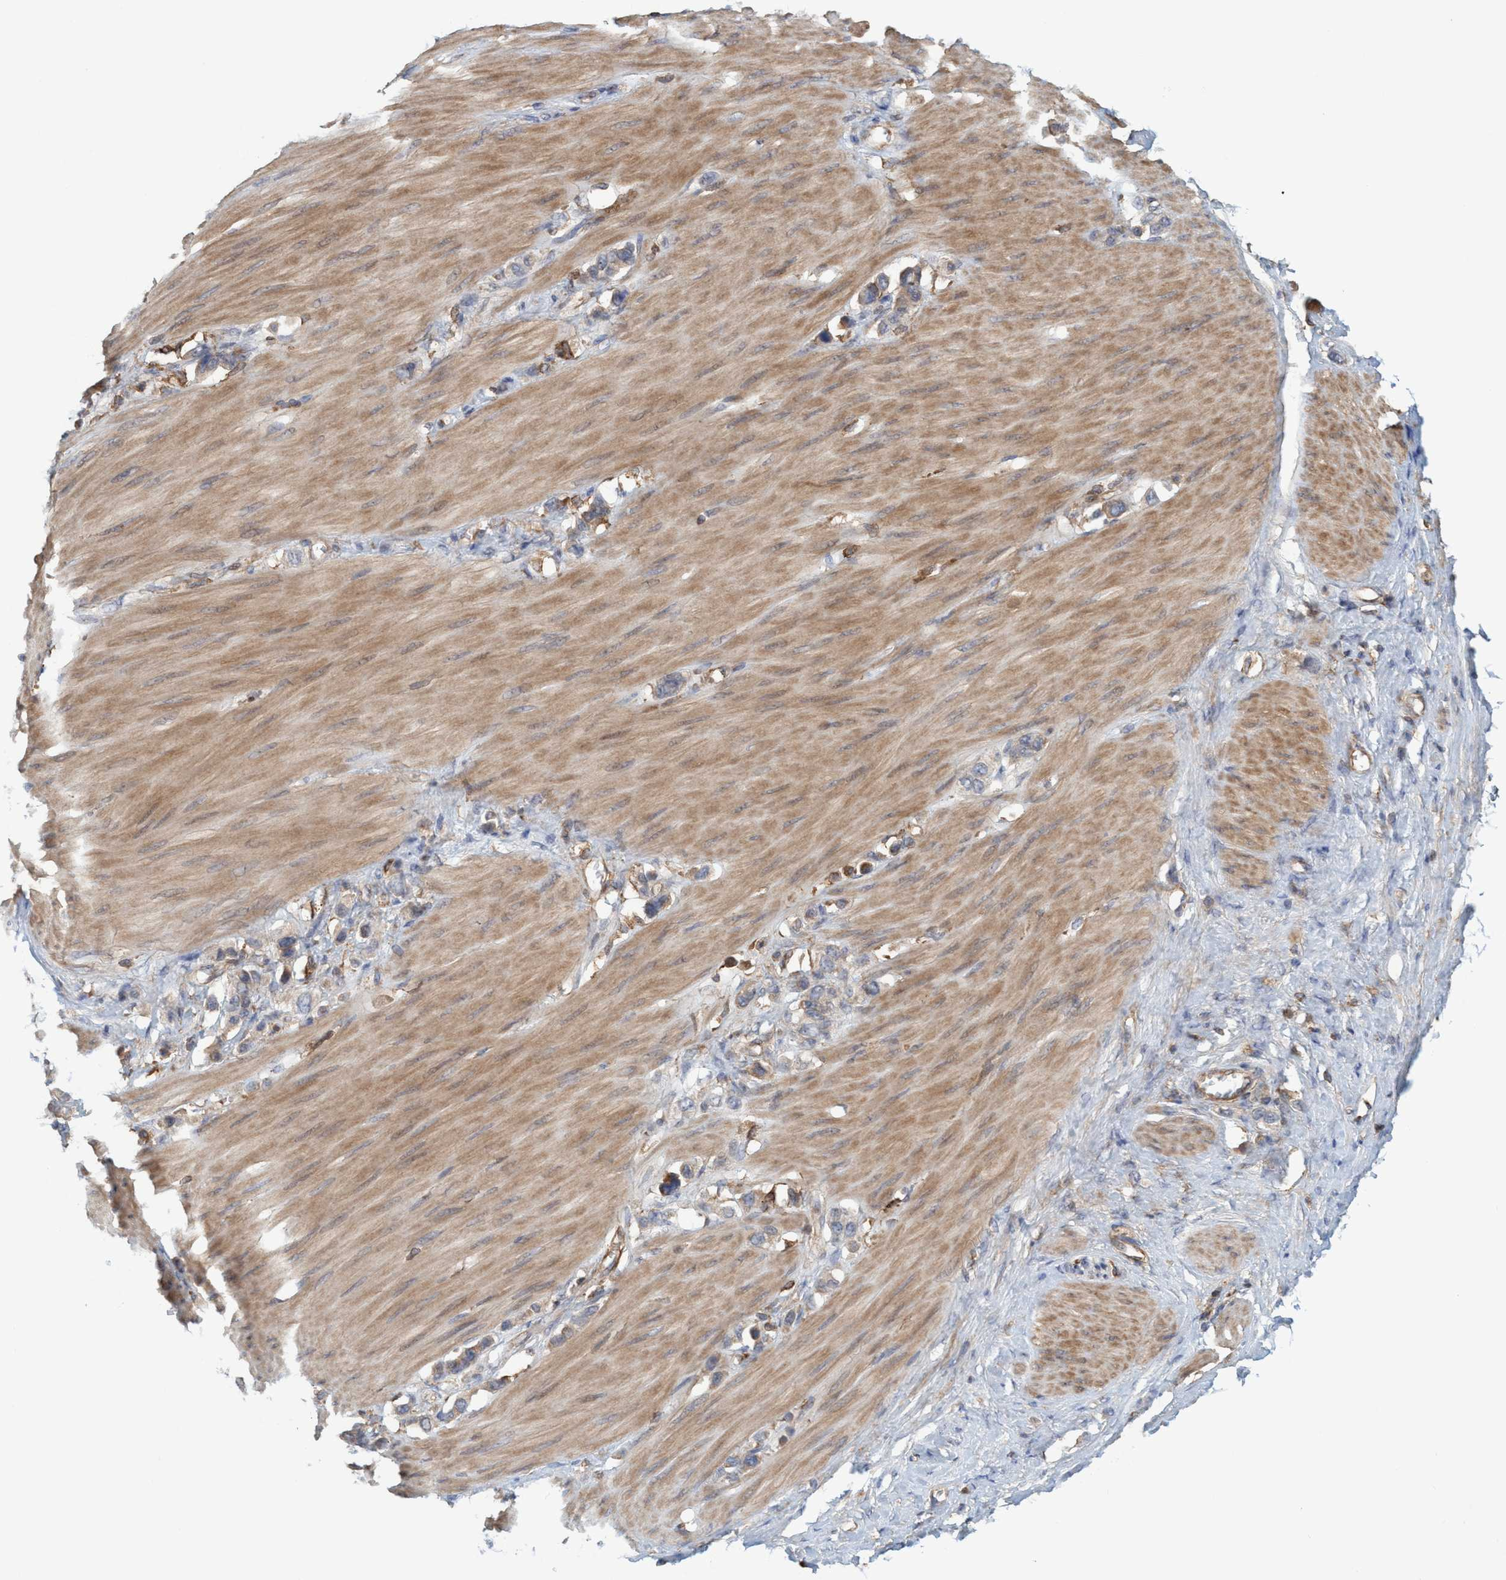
{"staining": {"intensity": "weak", "quantity": "<25%", "location": "cytoplasmic/membranous"}, "tissue": "stomach cancer", "cell_type": "Tumor cells", "image_type": "cancer", "snomed": [{"axis": "morphology", "description": "Adenocarcinoma, NOS"}, {"axis": "topography", "description": "Stomach"}], "caption": "Immunohistochemistry (IHC) of stomach adenocarcinoma exhibits no expression in tumor cells.", "gene": "SPECC1", "patient": {"sex": "female", "age": 65}}